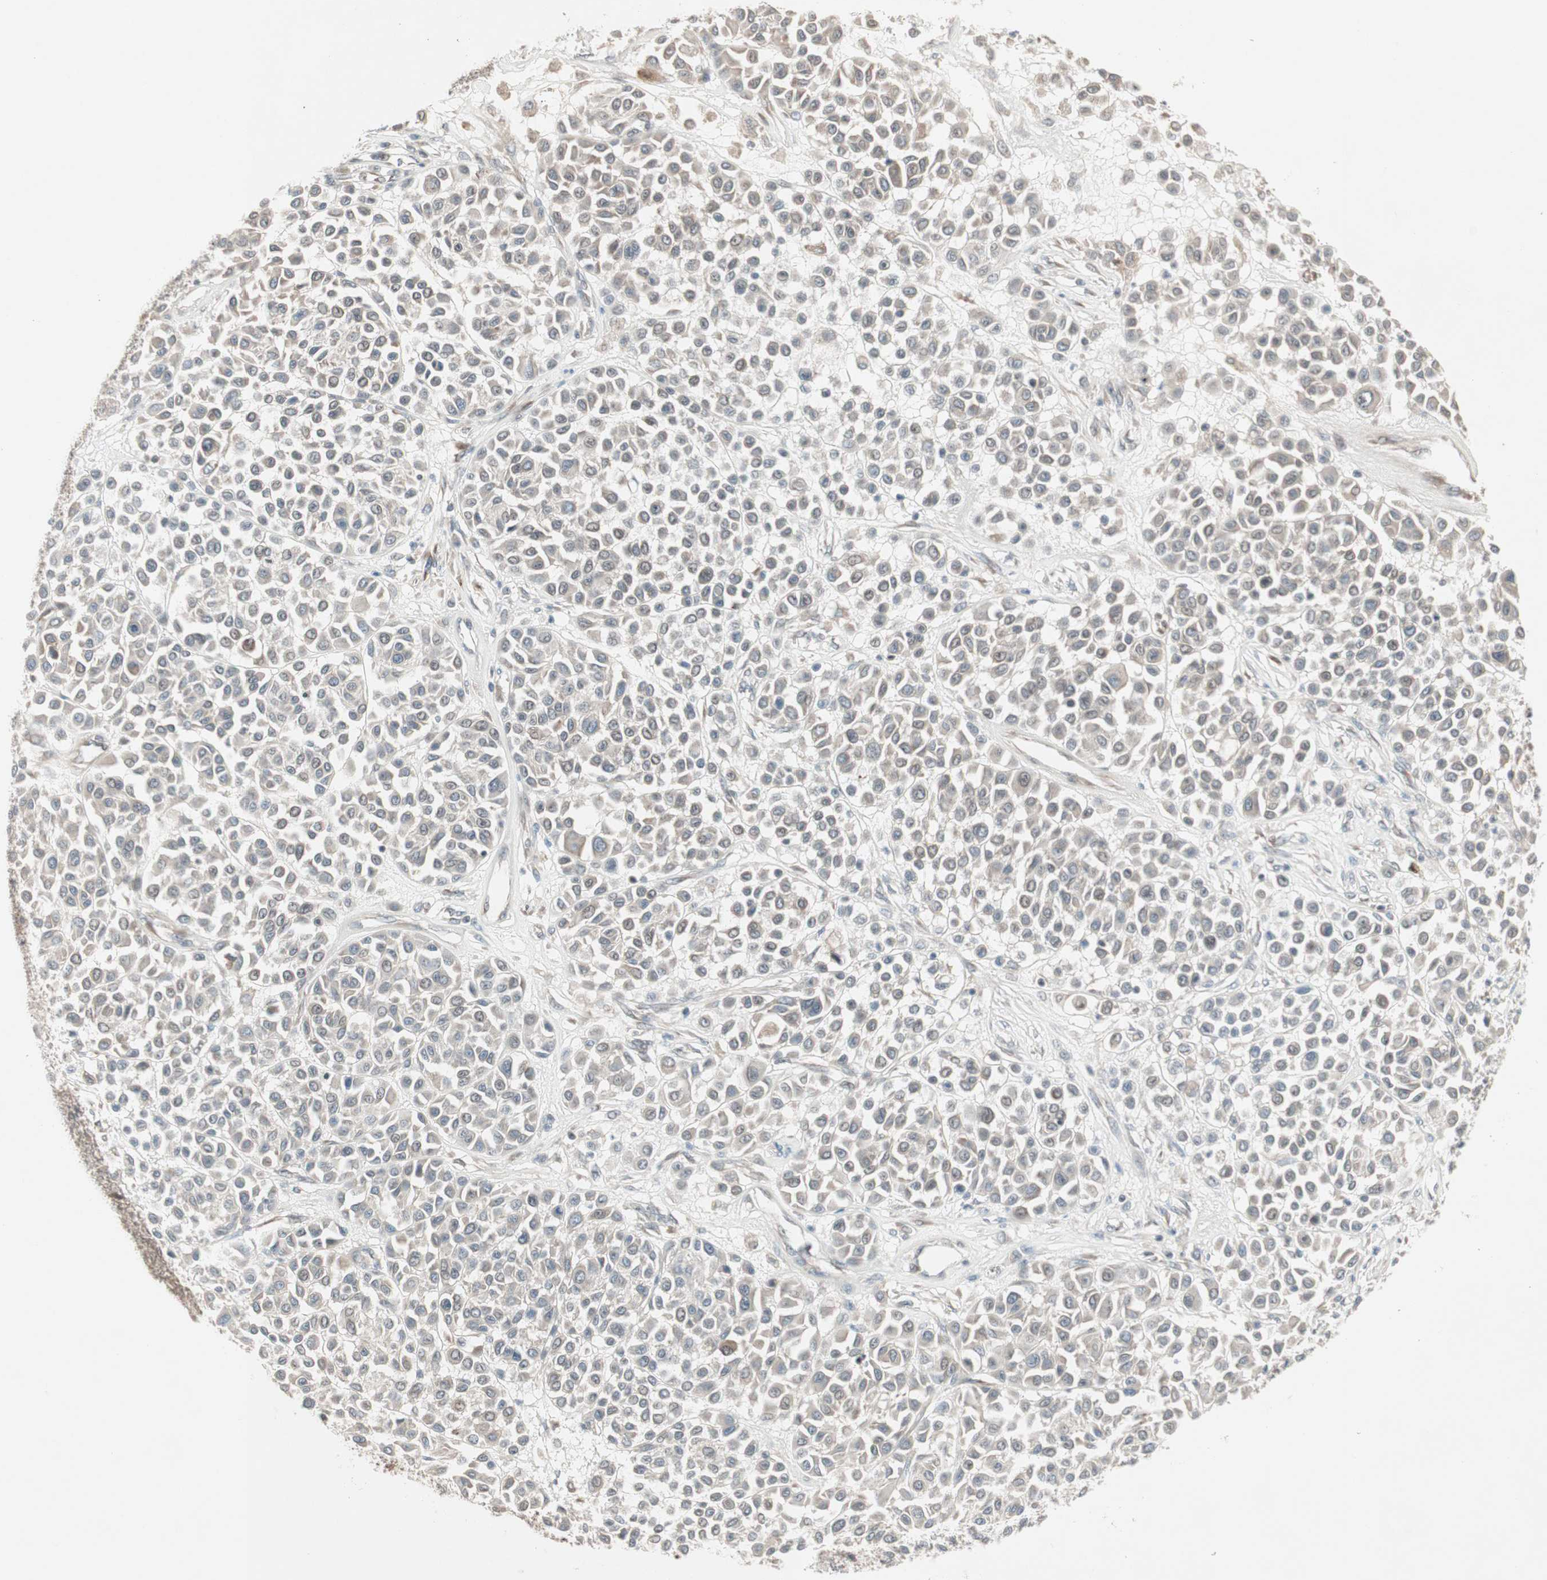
{"staining": {"intensity": "weak", "quantity": "25%-75%", "location": "cytoplasmic/membranous"}, "tissue": "melanoma", "cell_type": "Tumor cells", "image_type": "cancer", "snomed": [{"axis": "morphology", "description": "Malignant melanoma, Metastatic site"}, {"axis": "topography", "description": "Soft tissue"}], "caption": "IHC (DAB) staining of human melanoma displays weak cytoplasmic/membranous protein expression in approximately 25%-75% of tumor cells. The protein of interest is shown in brown color, while the nuclei are stained blue.", "gene": "PGBD1", "patient": {"sex": "male", "age": 41}}